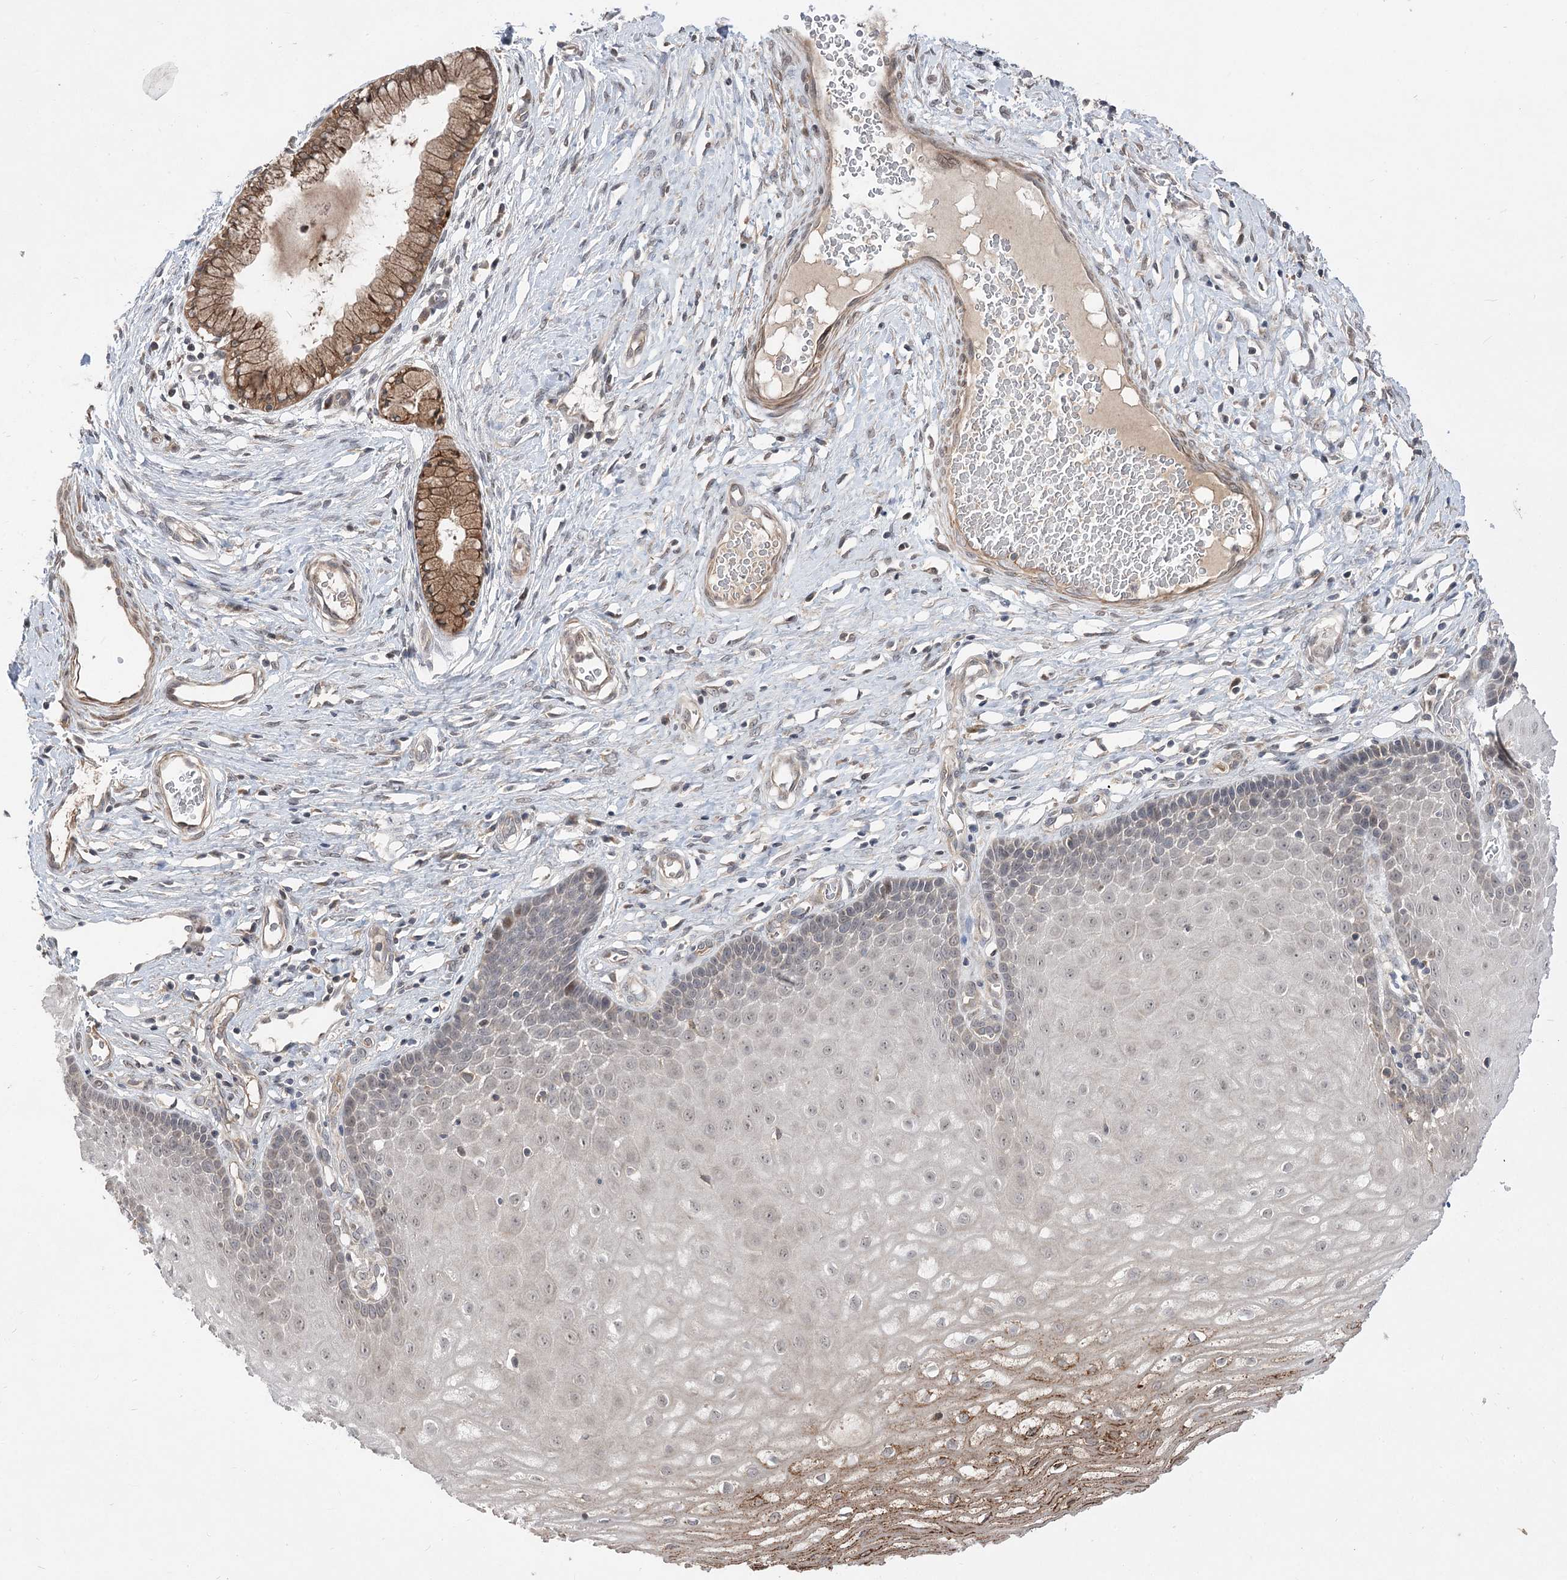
{"staining": {"intensity": "strong", "quantity": ">75%", "location": "cytoplasmic/membranous,nuclear"}, "tissue": "cervix", "cell_type": "Glandular cells", "image_type": "normal", "snomed": [{"axis": "morphology", "description": "Normal tissue, NOS"}, {"axis": "topography", "description": "Cervix"}], "caption": "Immunohistochemical staining of benign human cervix demonstrates >75% levels of strong cytoplasmic/membranous,nuclear protein expression in about >75% of glandular cells. The staining was performed using DAB (3,3'-diaminobenzidine), with brown indicating positive protein expression. Nuclei are stained blue with hematoxylin.", "gene": "HELT", "patient": {"sex": "female", "age": 55}}